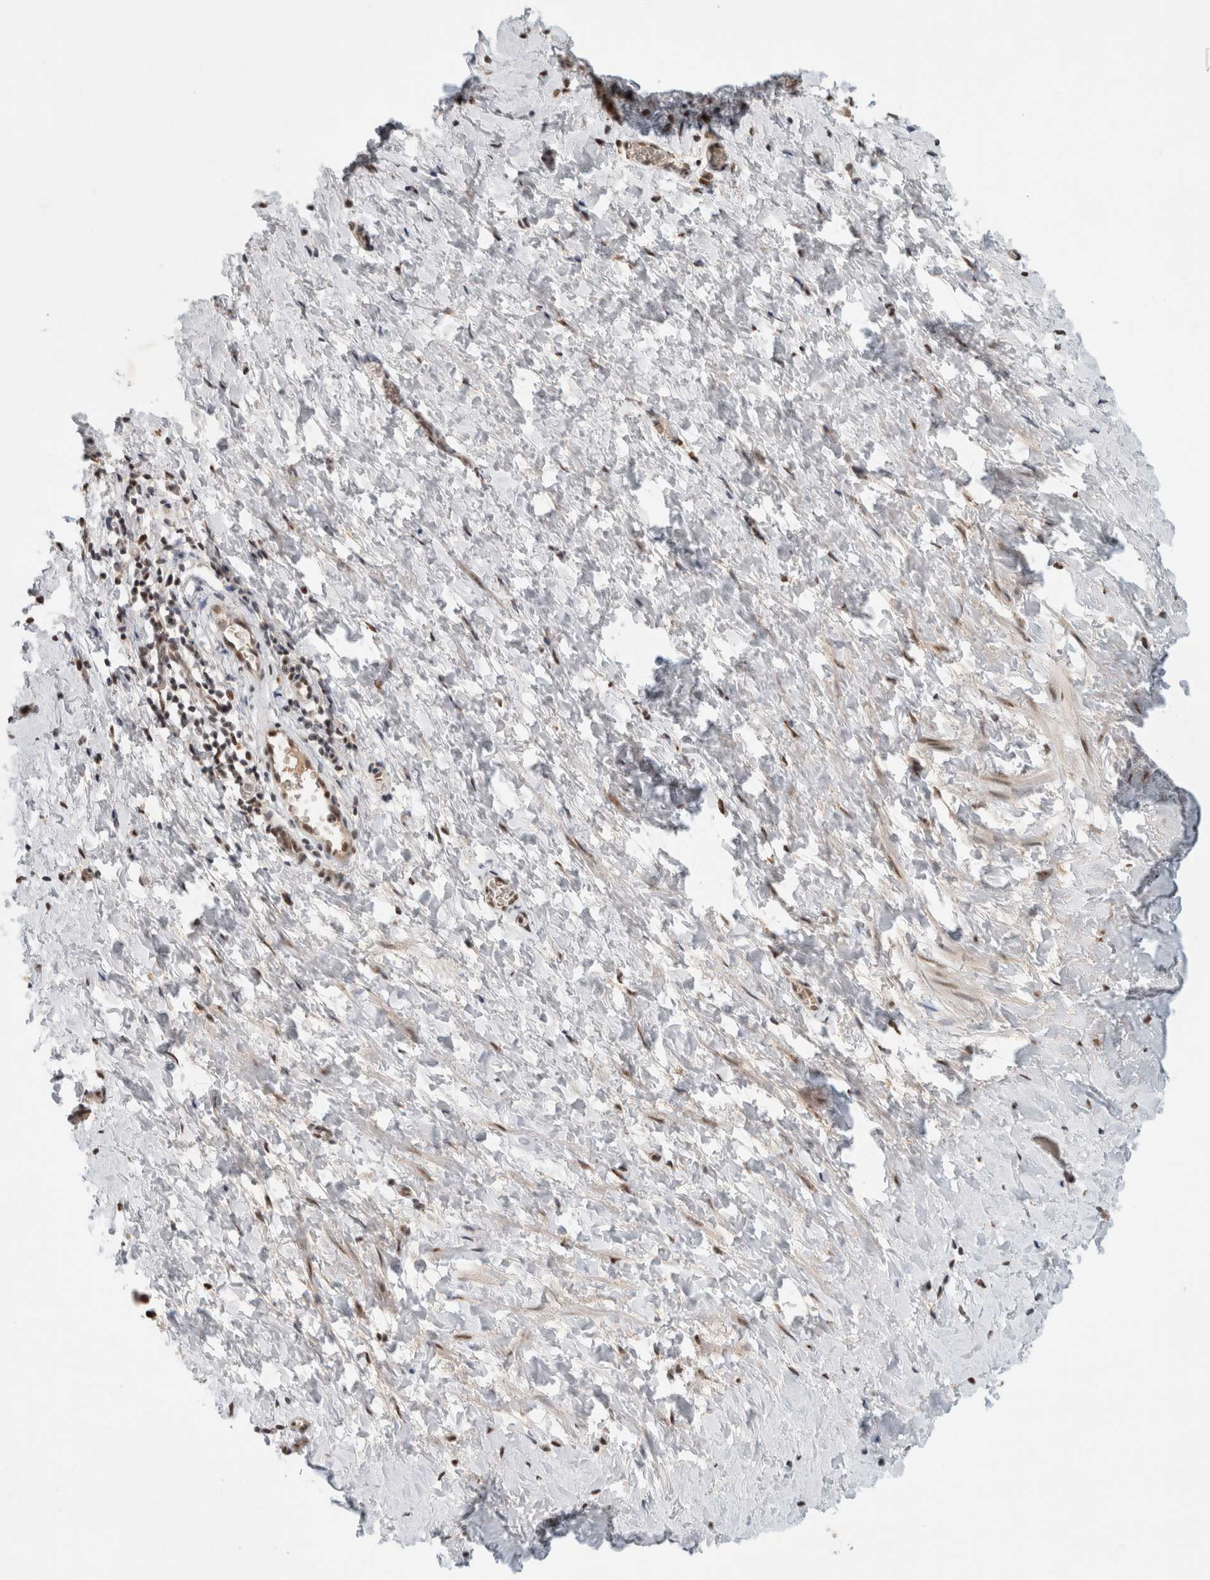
{"staining": {"intensity": "weak", "quantity": "25%-75%", "location": "nuclear"}, "tissue": "smooth muscle", "cell_type": "Smooth muscle cells", "image_type": "normal", "snomed": [{"axis": "morphology", "description": "Normal tissue, NOS"}, {"axis": "topography", "description": "Smooth muscle"}], "caption": "Approximately 25%-75% of smooth muscle cells in normal smooth muscle exhibit weak nuclear protein staining as visualized by brown immunohistochemical staining.", "gene": "NCAPG2", "patient": {"sex": "male", "age": 16}}